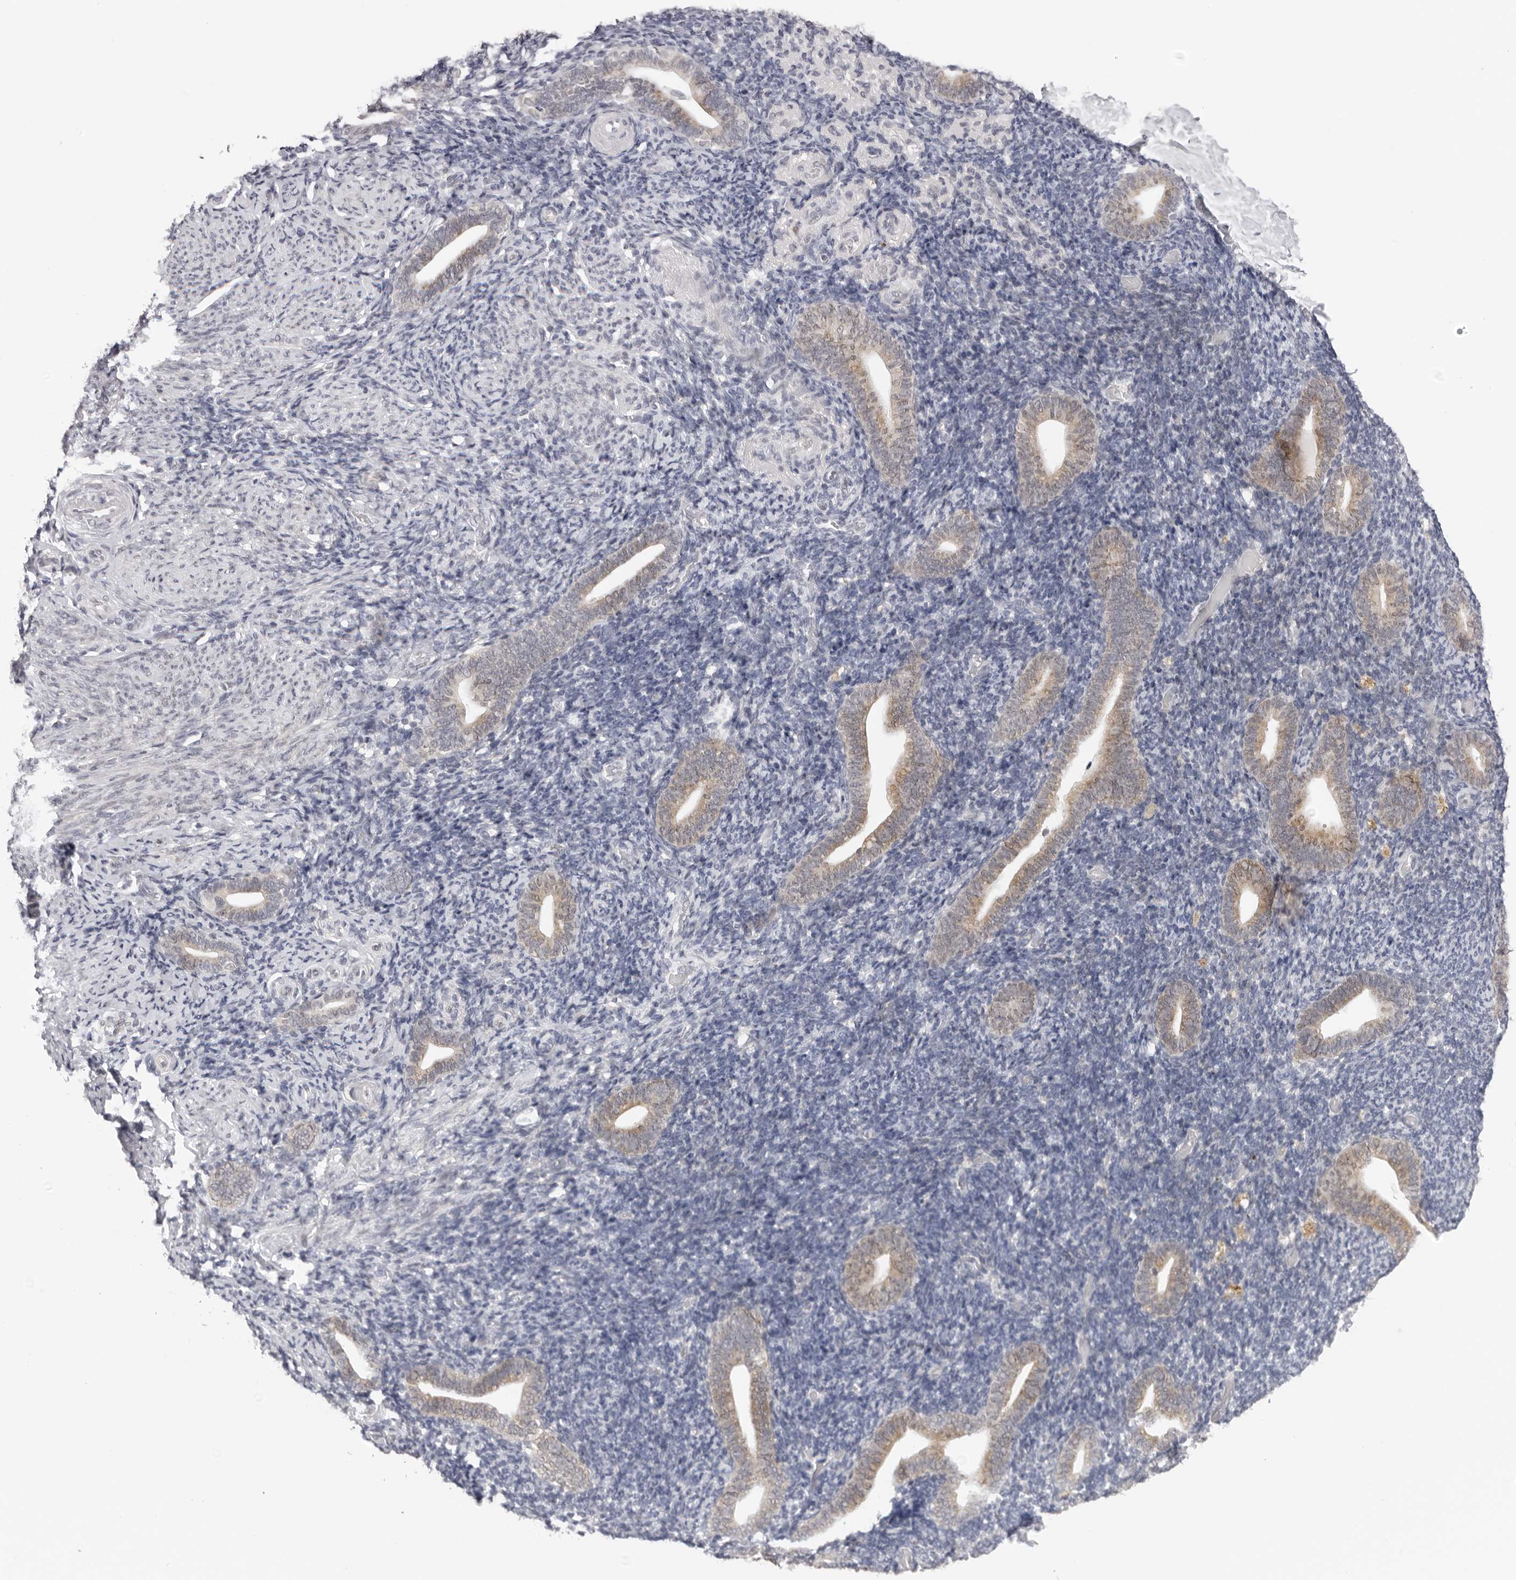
{"staining": {"intensity": "negative", "quantity": "none", "location": "none"}, "tissue": "endometrium", "cell_type": "Cells in endometrial stroma", "image_type": "normal", "snomed": [{"axis": "morphology", "description": "Normal tissue, NOS"}, {"axis": "topography", "description": "Endometrium"}], "caption": "High power microscopy histopathology image of an IHC photomicrograph of normal endometrium, revealing no significant expression in cells in endometrial stroma. Brightfield microscopy of immunohistochemistry (IHC) stained with DAB (brown) and hematoxylin (blue), captured at high magnification.", "gene": "PRUNE1", "patient": {"sex": "female", "age": 51}}